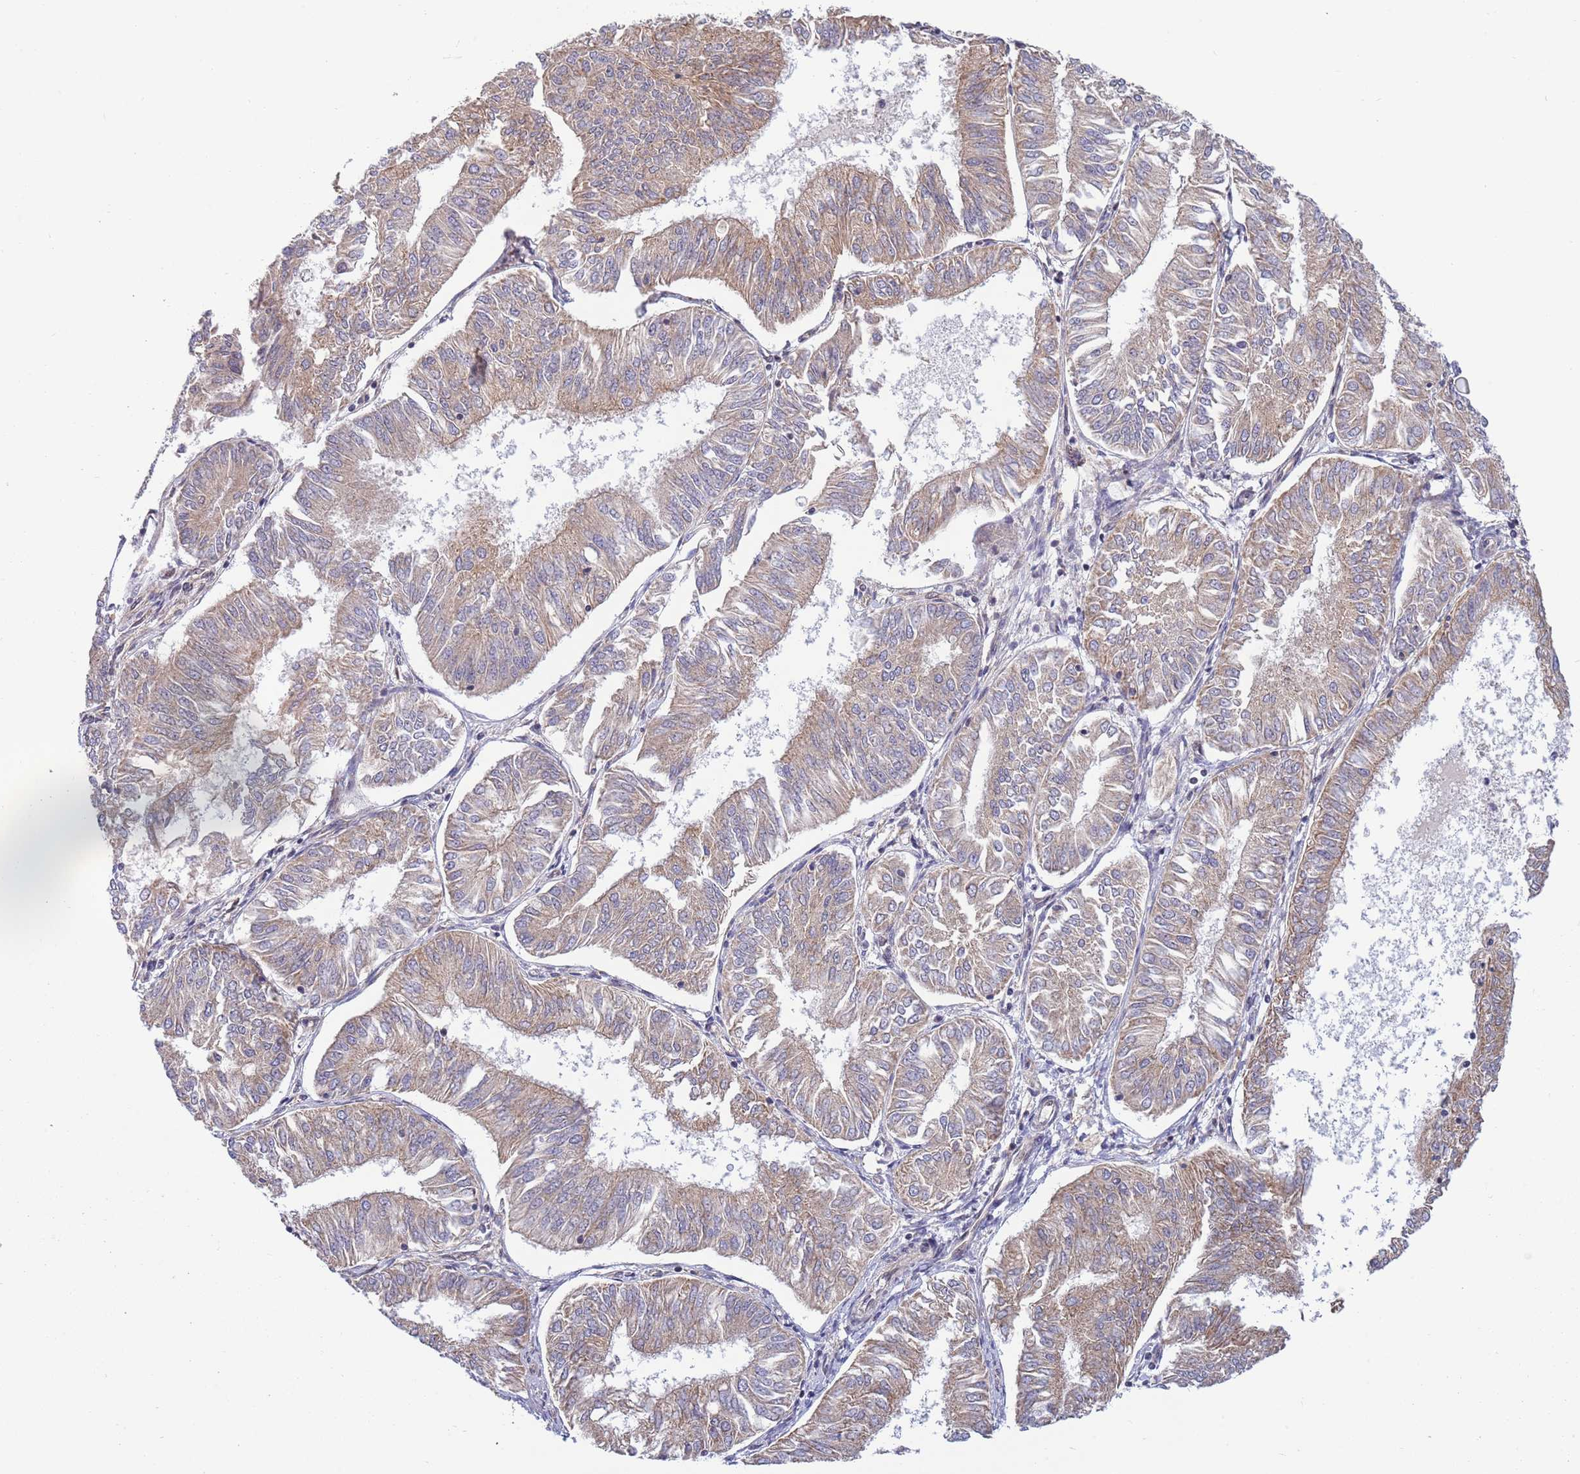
{"staining": {"intensity": "weak", "quantity": "25%-75%", "location": "cytoplasmic/membranous"}, "tissue": "endometrial cancer", "cell_type": "Tumor cells", "image_type": "cancer", "snomed": [{"axis": "morphology", "description": "Adenocarcinoma, NOS"}, {"axis": "topography", "description": "Endometrium"}], "caption": "Immunohistochemistry image of human endometrial adenocarcinoma stained for a protein (brown), which demonstrates low levels of weak cytoplasmic/membranous positivity in approximately 25%-75% of tumor cells.", "gene": "TBX10", "patient": {"sex": "female", "age": 58}}